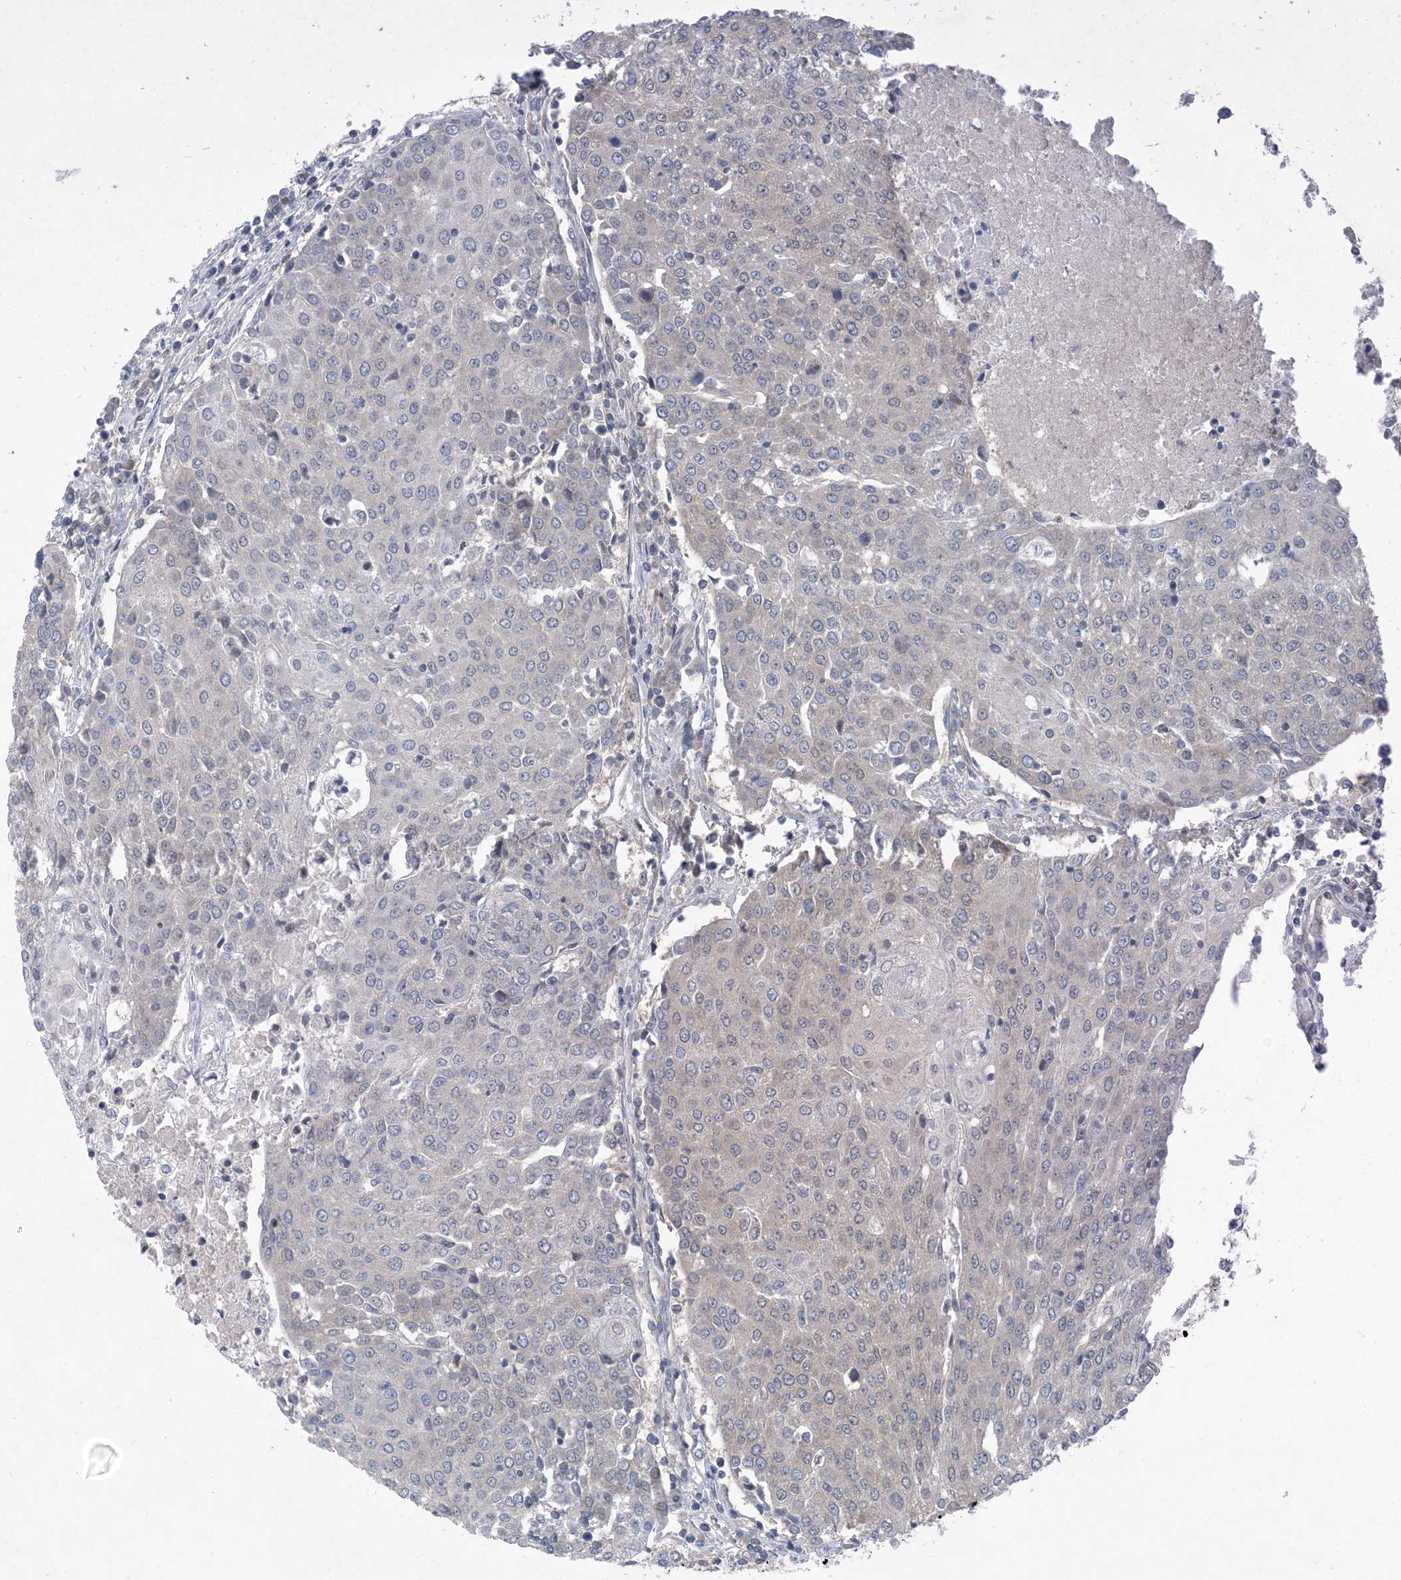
{"staining": {"intensity": "negative", "quantity": "none", "location": "none"}, "tissue": "urothelial cancer", "cell_type": "Tumor cells", "image_type": "cancer", "snomed": [{"axis": "morphology", "description": "Urothelial carcinoma, High grade"}, {"axis": "topography", "description": "Urinary bladder"}], "caption": "Tumor cells show no significant staining in urothelial cancer.", "gene": "HIKESHI", "patient": {"sex": "female", "age": 85}}